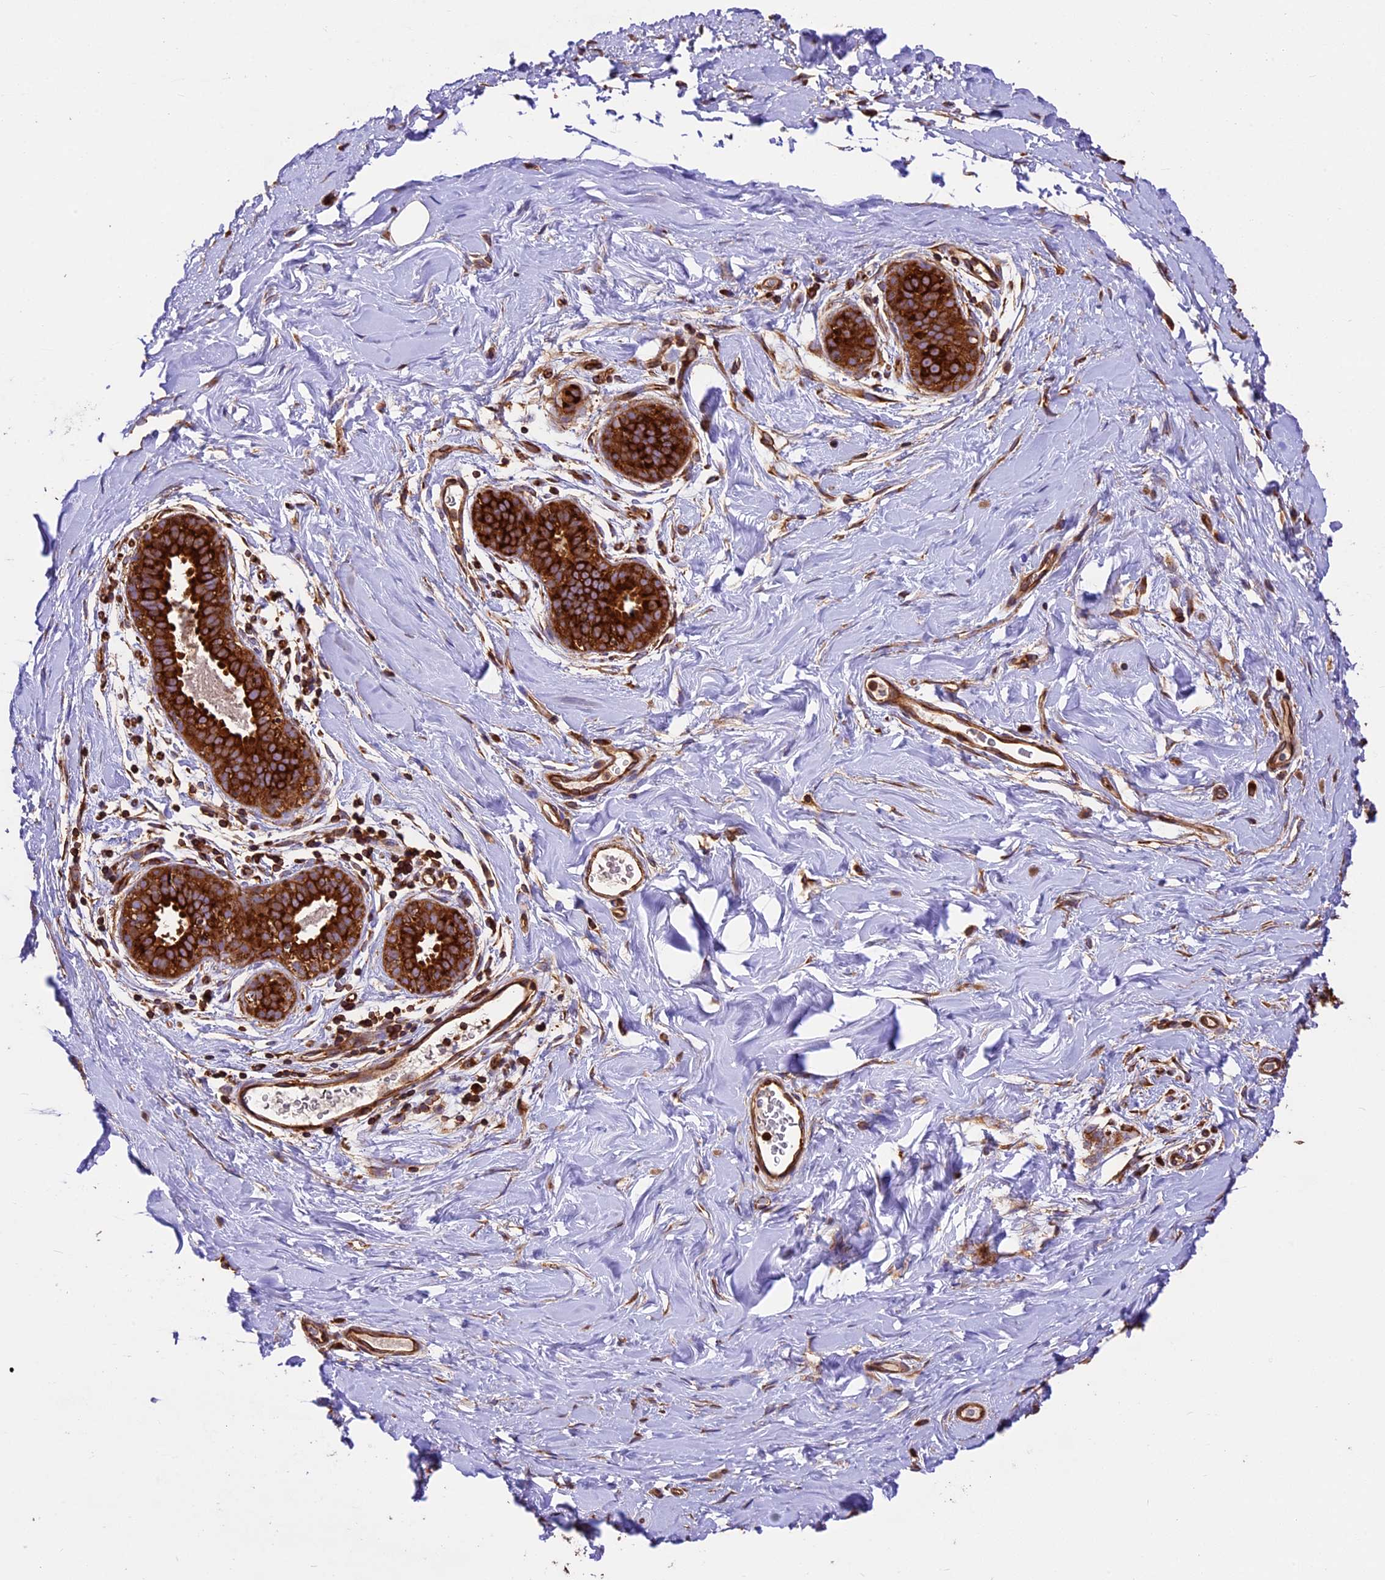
{"staining": {"intensity": "moderate", "quantity": ">75%", "location": "cytoplasmic/membranous"}, "tissue": "adipose tissue", "cell_type": "Adipocytes", "image_type": "normal", "snomed": [{"axis": "morphology", "description": "Normal tissue, NOS"}, {"axis": "topography", "description": "Breast"}], "caption": "Protein staining of normal adipose tissue reveals moderate cytoplasmic/membranous expression in approximately >75% of adipocytes.", "gene": "KARS1", "patient": {"sex": "female", "age": 26}}